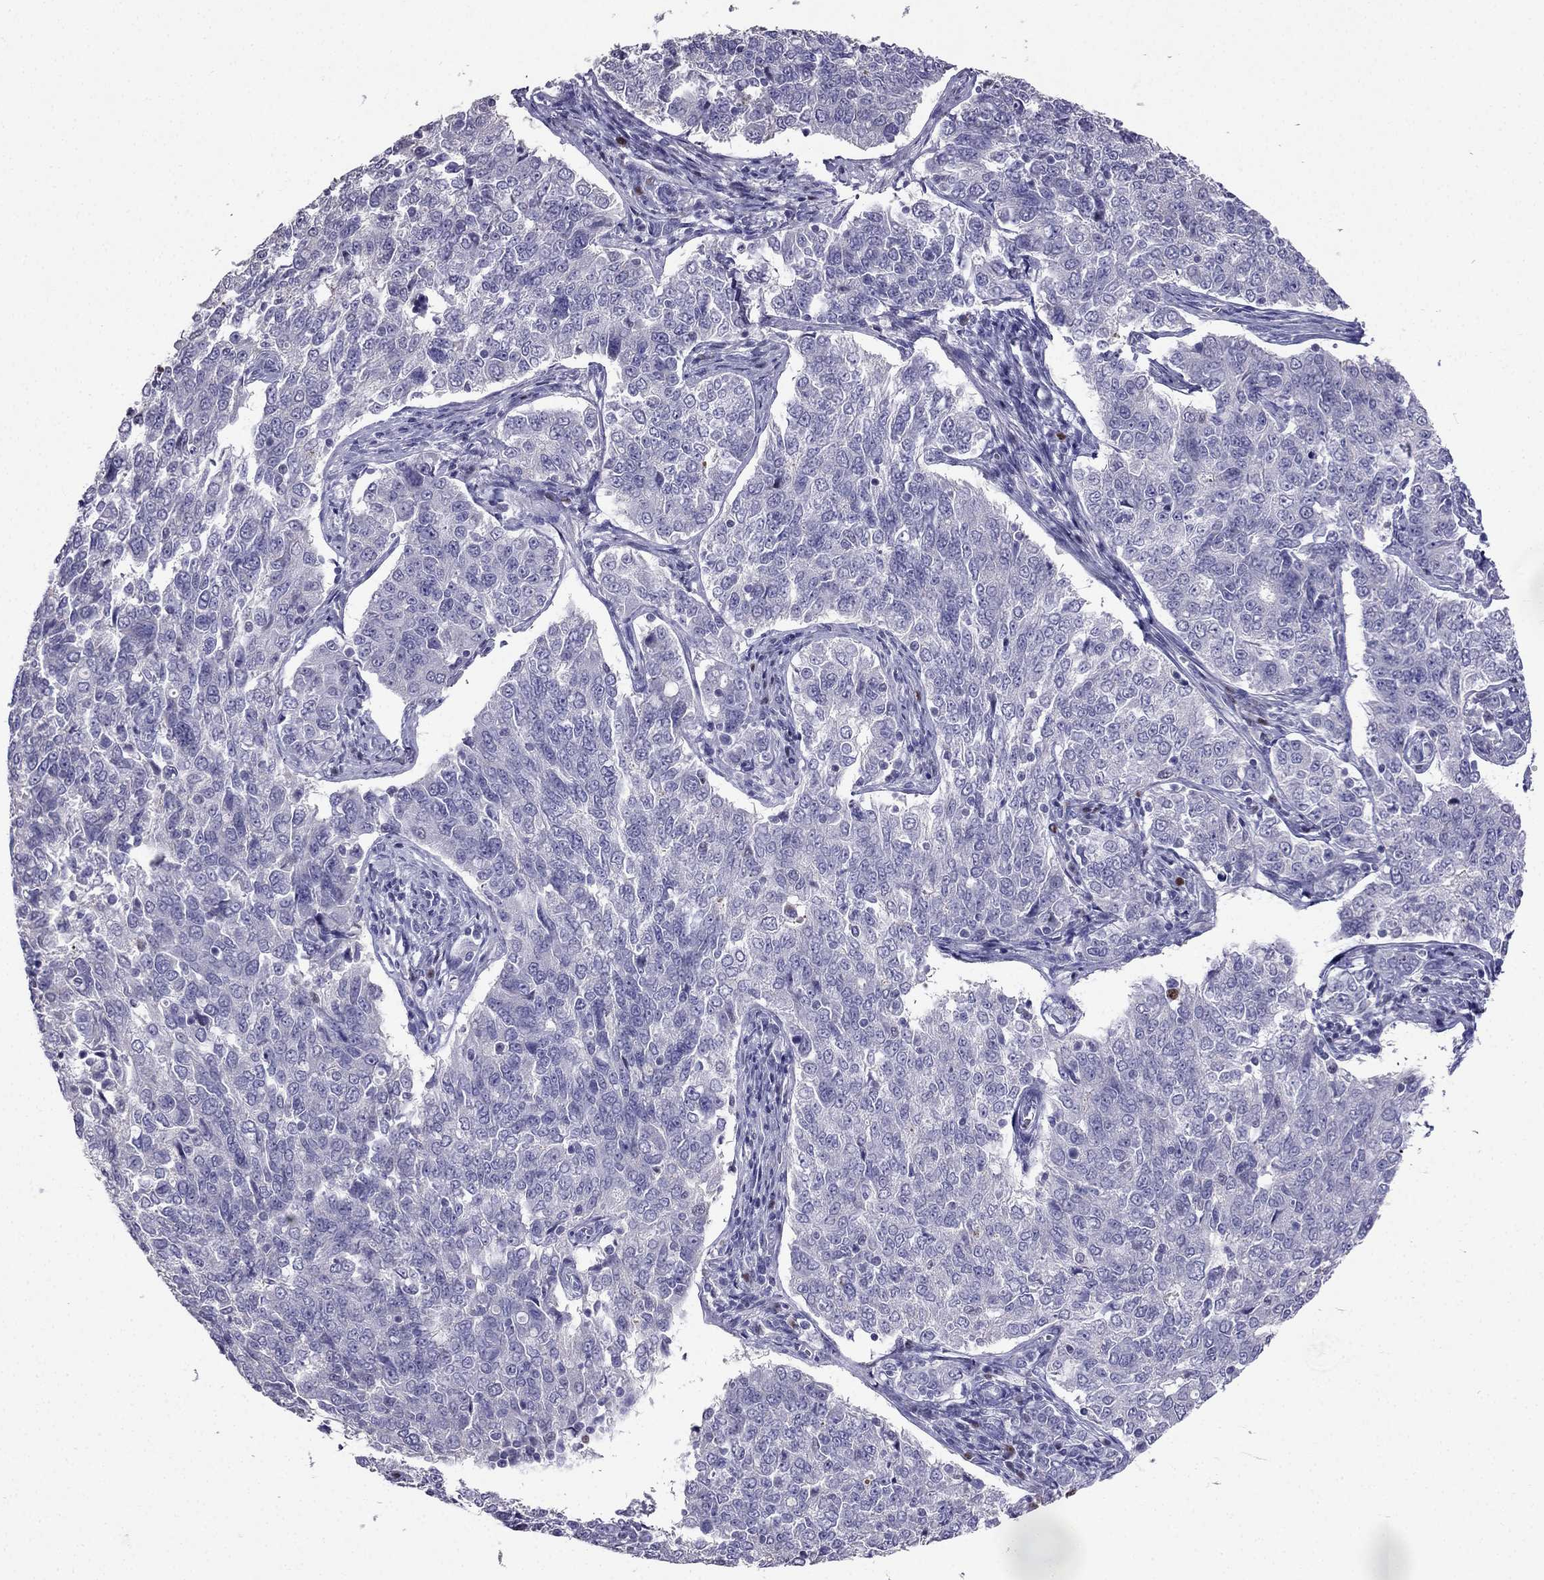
{"staining": {"intensity": "negative", "quantity": "none", "location": "none"}, "tissue": "endometrial cancer", "cell_type": "Tumor cells", "image_type": "cancer", "snomed": [{"axis": "morphology", "description": "Adenocarcinoma, NOS"}, {"axis": "topography", "description": "Endometrium"}], "caption": "Image shows no protein positivity in tumor cells of endometrial adenocarcinoma tissue.", "gene": "ARID3A", "patient": {"sex": "female", "age": 43}}